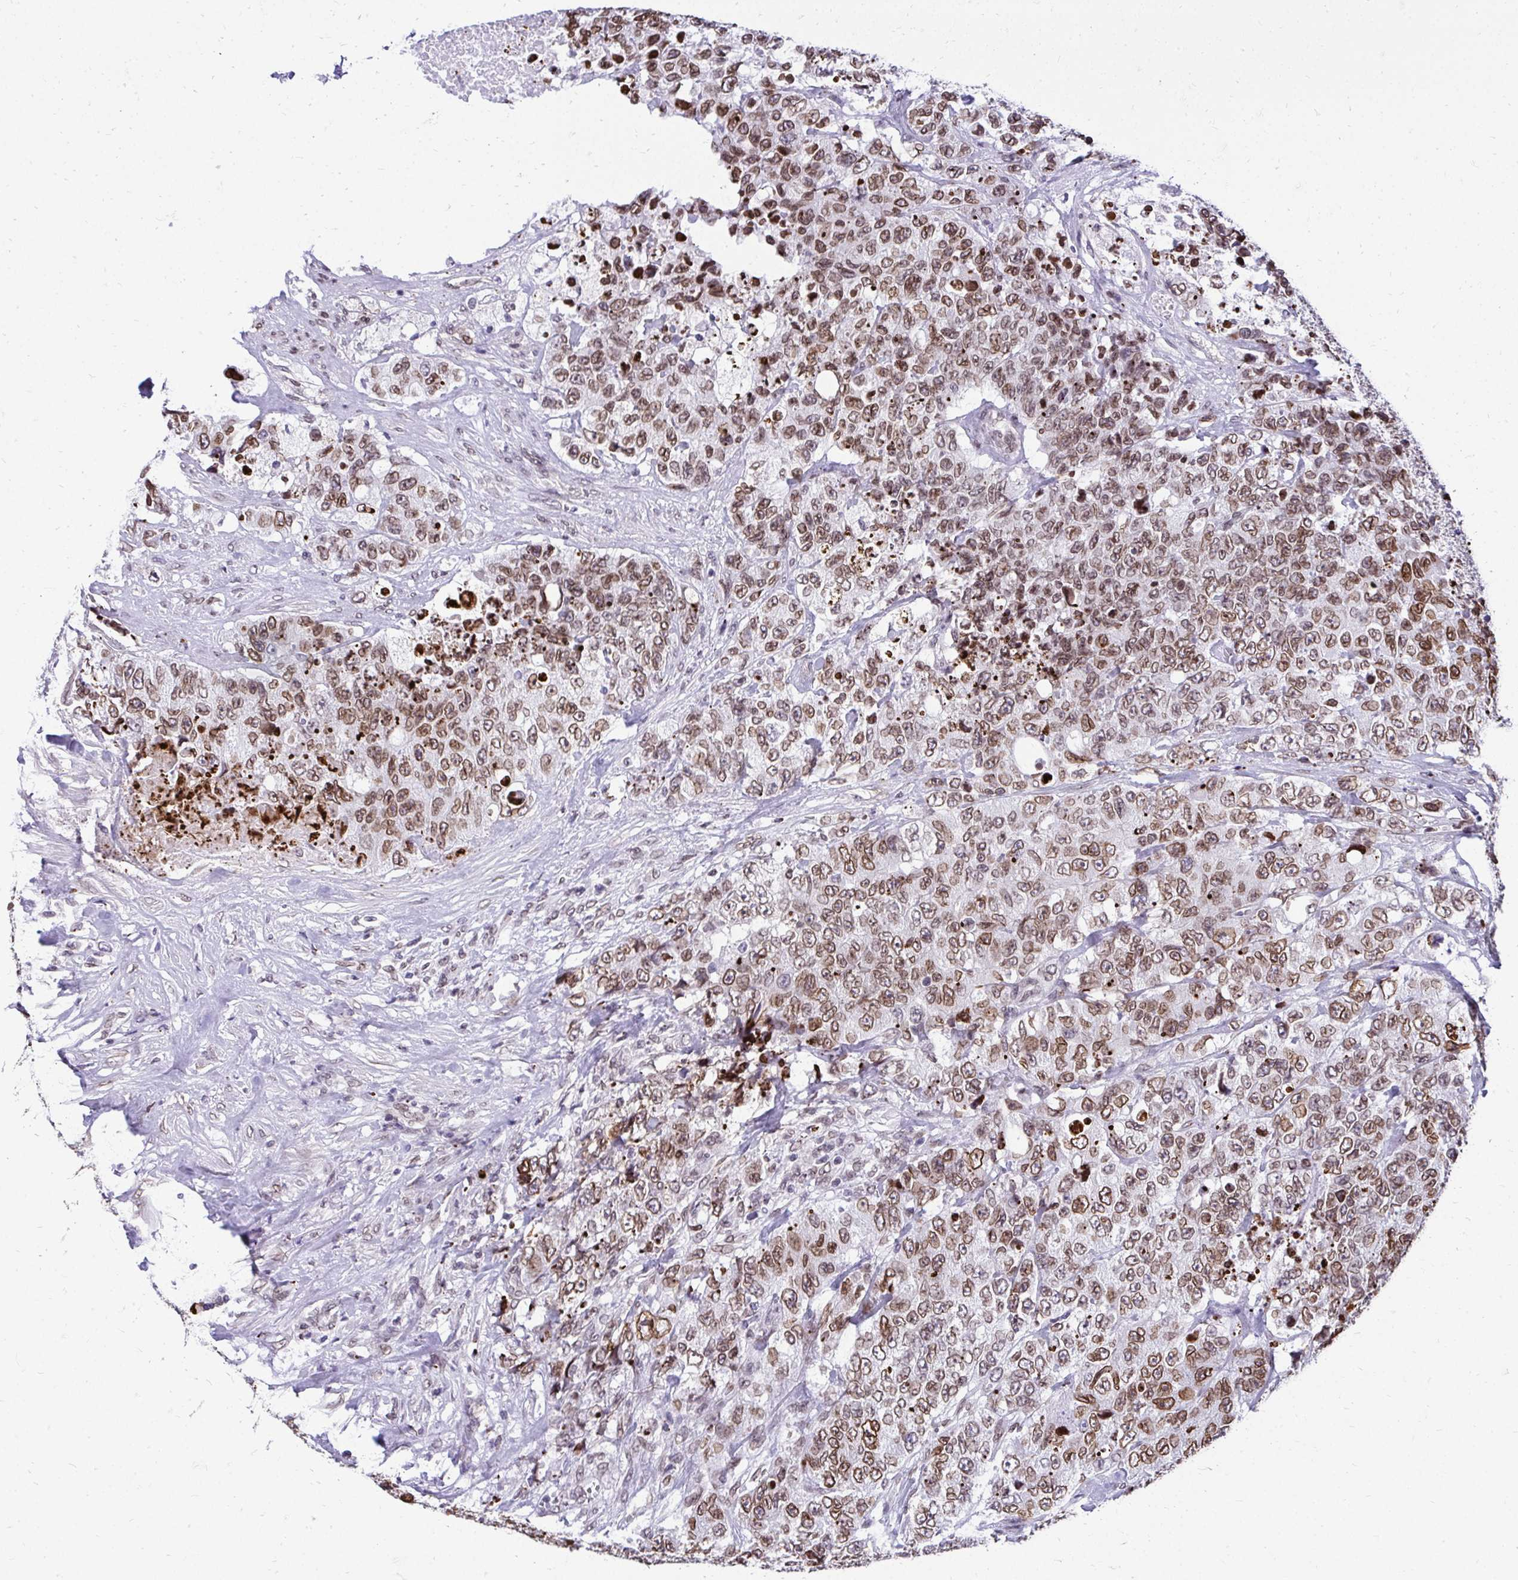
{"staining": {"intensity": "moderate", "quantity": ">75%", "location": "cytoplasmic/membranous,nuclear"}, "tissue": "urothelial cancer", "cell_type": "Tumor cells", "image_type": "cancer", "snomed": [{"axis": "morphology", "description": "Urothelial carcinoma, High grade"}, {"axis": "topography", "description": "Urinary bladder"}], "caption": "Human high-grade urothelial carcinoma stained with a protein marker reveals moderate staining in tumor cells.", "gene": "BANF1", "patient": {"sex": "female", "age": 78}}